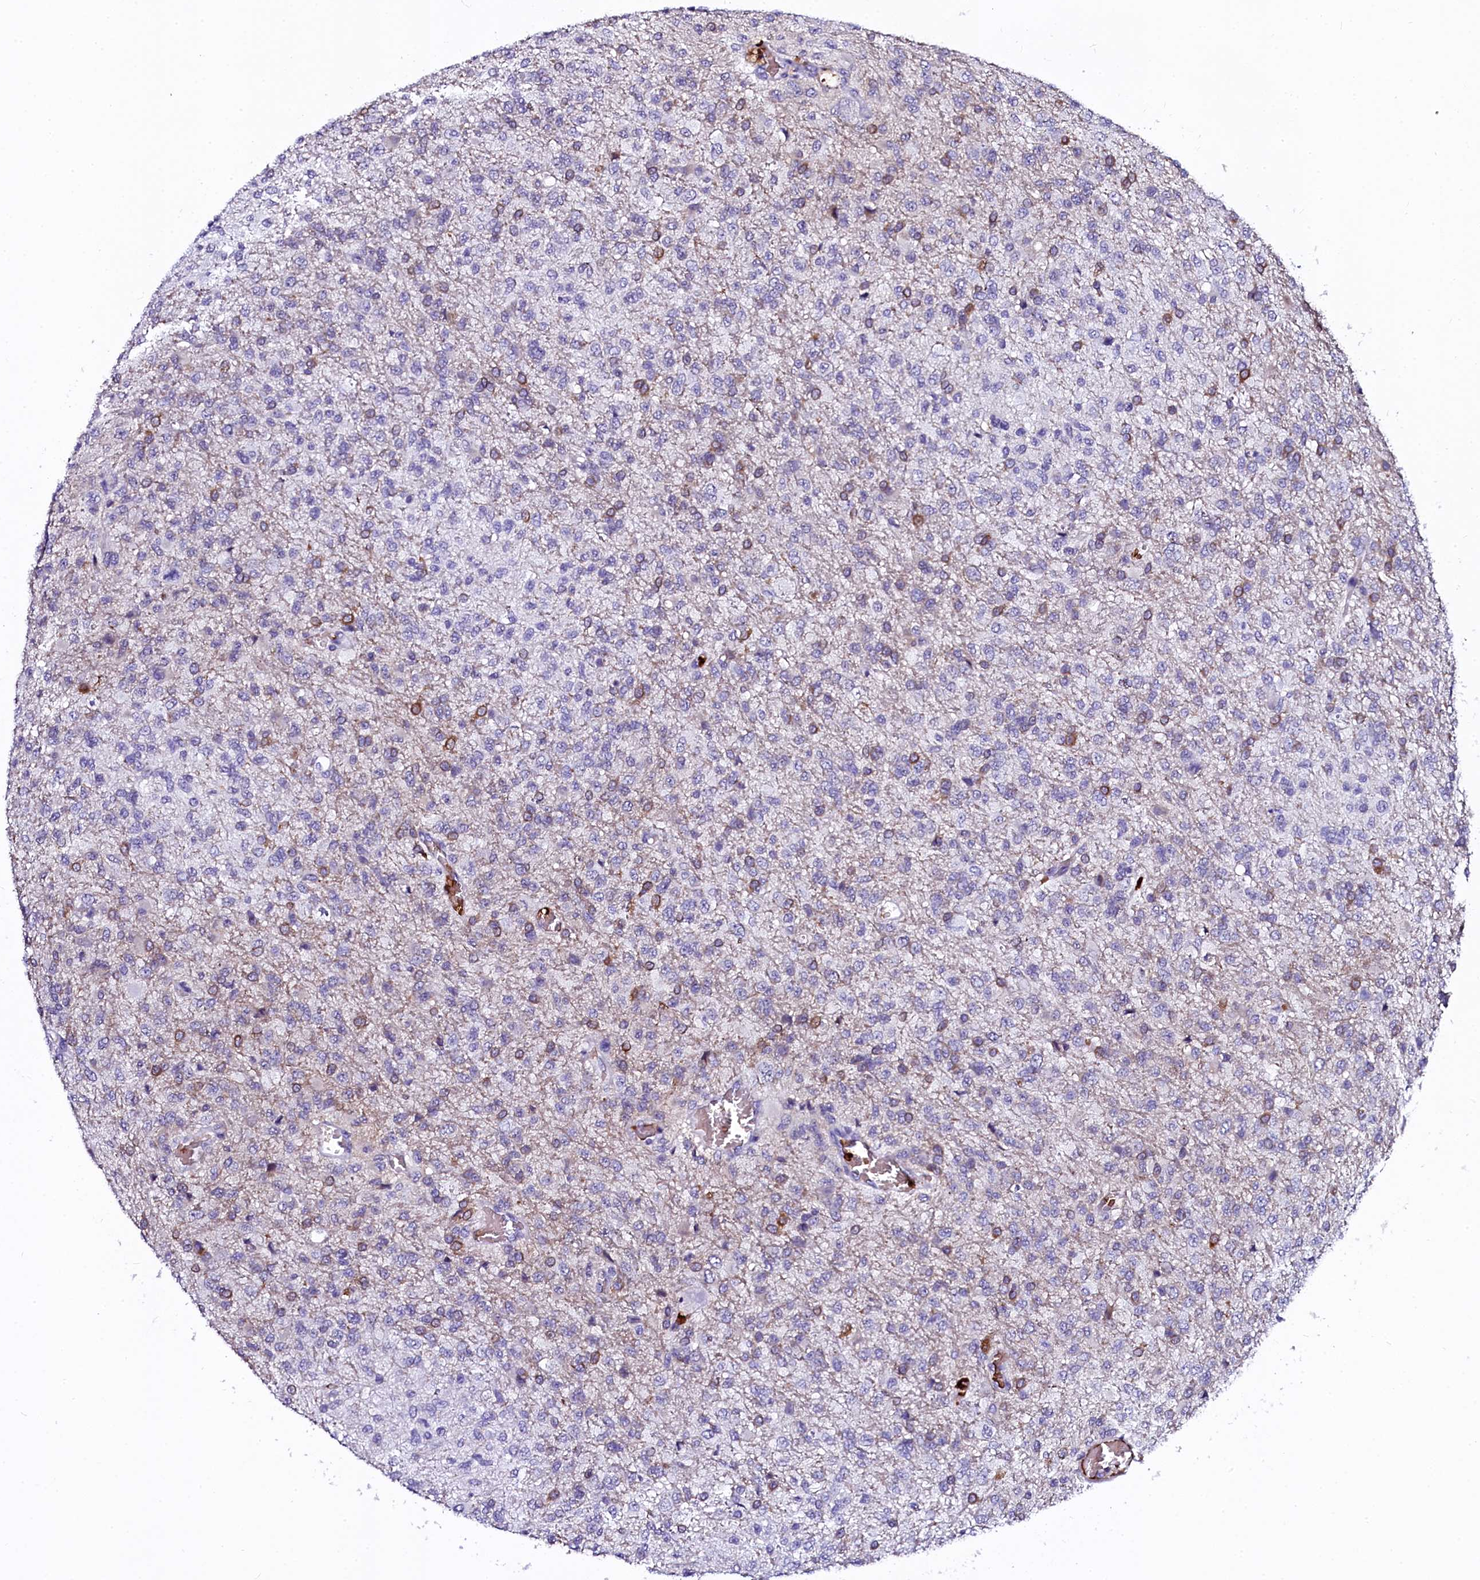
{"staining": {"intensity": "moderate", "quantity": "<25%", "location": "cytoplasmic/membranous"}, "tissue": "glioma", "cell_type": "Tumor cells", "image_type": "cancer", "snomed": [{"axis": "morphology", "description": "Glioma, malignant, High grade"}, {"axis": "topography", "description": "Brain"}], "caption": "The image shows a brown stain indicating the presence of a protein in the cytoplasmic/membranous of tumor cells in glioma. The staining was performed using DAB (3,3'-diaminobenzidine), with brown indicating positive protein expression. Nuclei are stained blue with hematoxylin.", "gene": "CTDSPL2", "patient": {"sex": "female", "age": 74}}